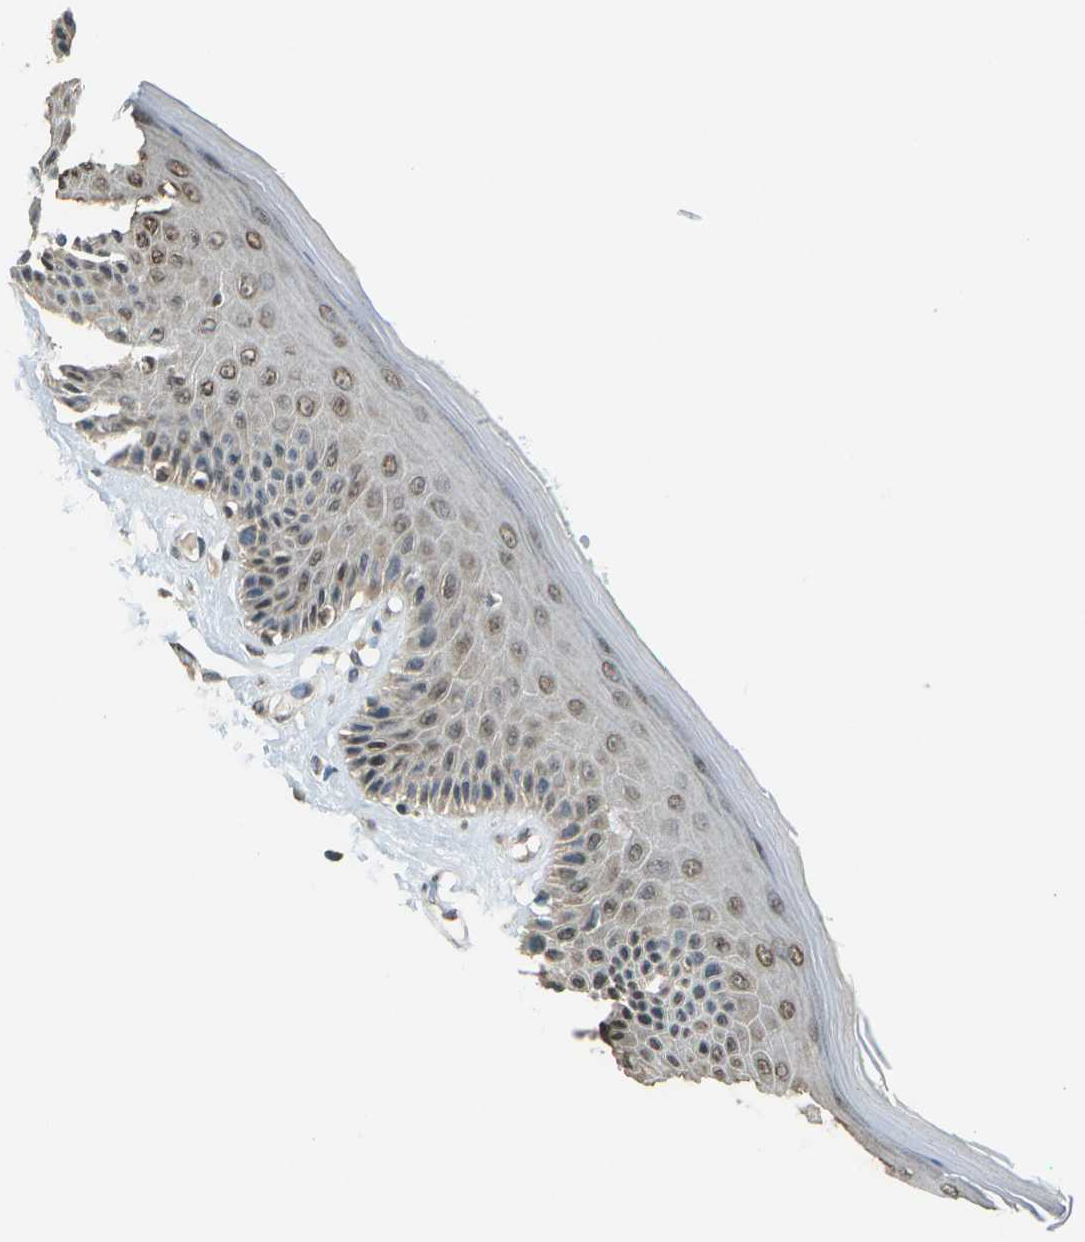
{"staining": {"intensity": "moderate", "quantity": "25%-75%", "location": "nuclear"}, "tissue": "skin", "cell_type": "Epidermal cells", "image_type": "normal", "snomed": [{"axis": "morphology", "description": "Normal tissue, NOS"}, {"axis": "topography", "description": "Vulva"}], "caption": "A high-resolution micrograph shows immunohistochemistry staining of normal skin, which exhibits moderate nuclear expression in approximately 25%-75% of epidermal cells.", "gene": "ABL2", "patient": {"sex": "female", "age": 73}}